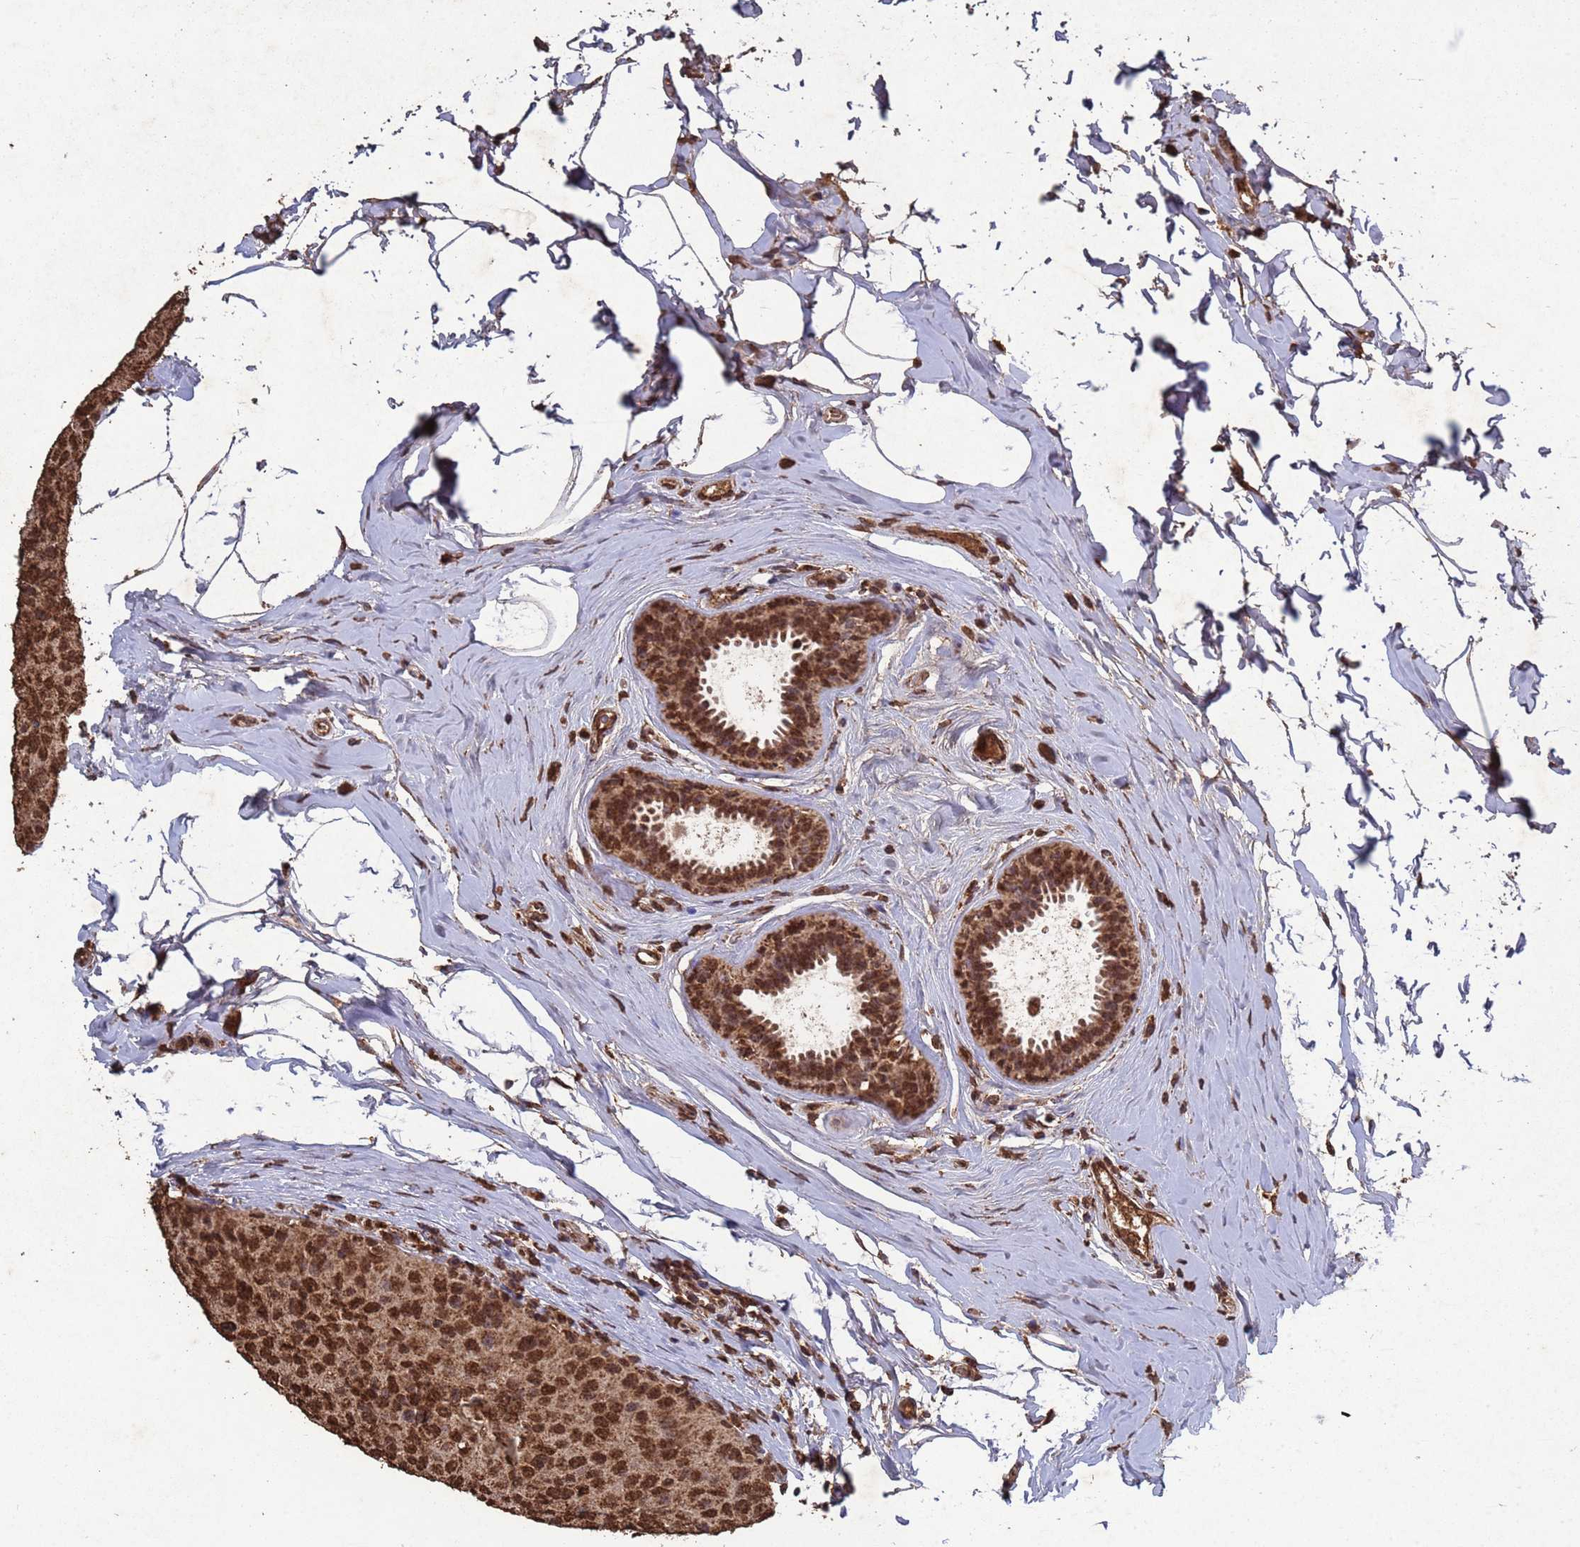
{"staining": {"intensity": "strong", "quantity": ">75%", "location": "cytoplasmic/membranous,nuclear"}, "tissue": "breast cancer", "cell_type": "Tumor cells", "image_type": "cancer", "snomed": [{"axis": "morphology", "description": "Duct carcinoma"}, {"axis": "topography", "description": "Breast"}], "caption": "The photomicrograph reveals a brown stain indicating the presence of a protein in the cytoplasmic/membranous and nuclear of tumor cells in breast cancer (intraductal carcinoma).", "gene": "HDAC10", "patient": {"sex": "female", "age": 55}}